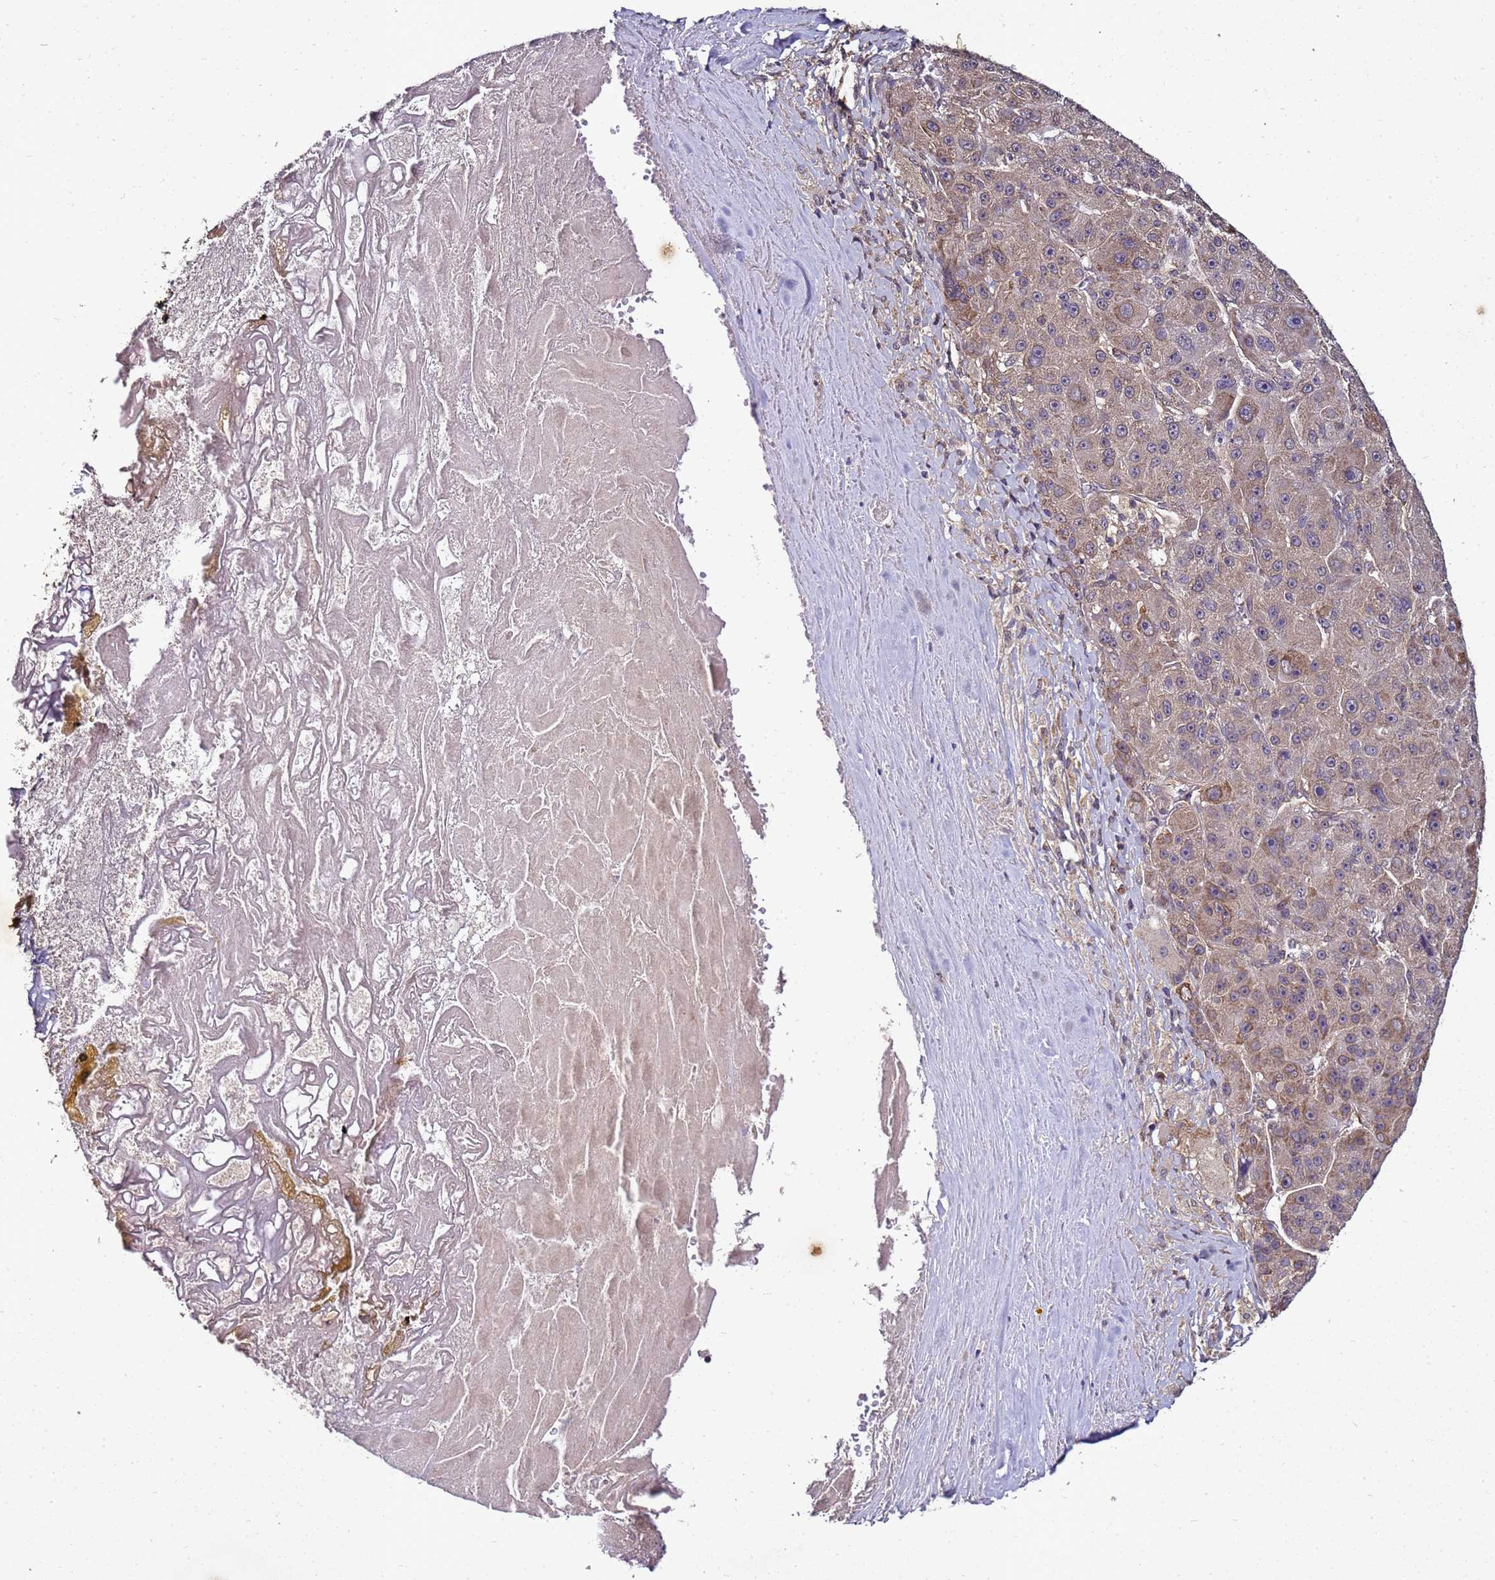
{"staining": {"intensity": "weak", "quantity": "25%-75%", "location": "cytoplasmic/membranous"}, "tissue": "liver cancer", "cell_type": "Tumor cells", "image_type": "cancer", "snomed": [{"axis": "morphology", "description": "Carcinoma, Hepatocellular, NOS"}, {"axis": "topography", "description": "Liver"}], "caption": "An image of liver hepatocellular carcinoma stained for a protein displays weak cytoplasmic/membranous brown staining in tumor cells.", "gene": "ANKRD17", "patient": {"sex": "male", "age": 76}}